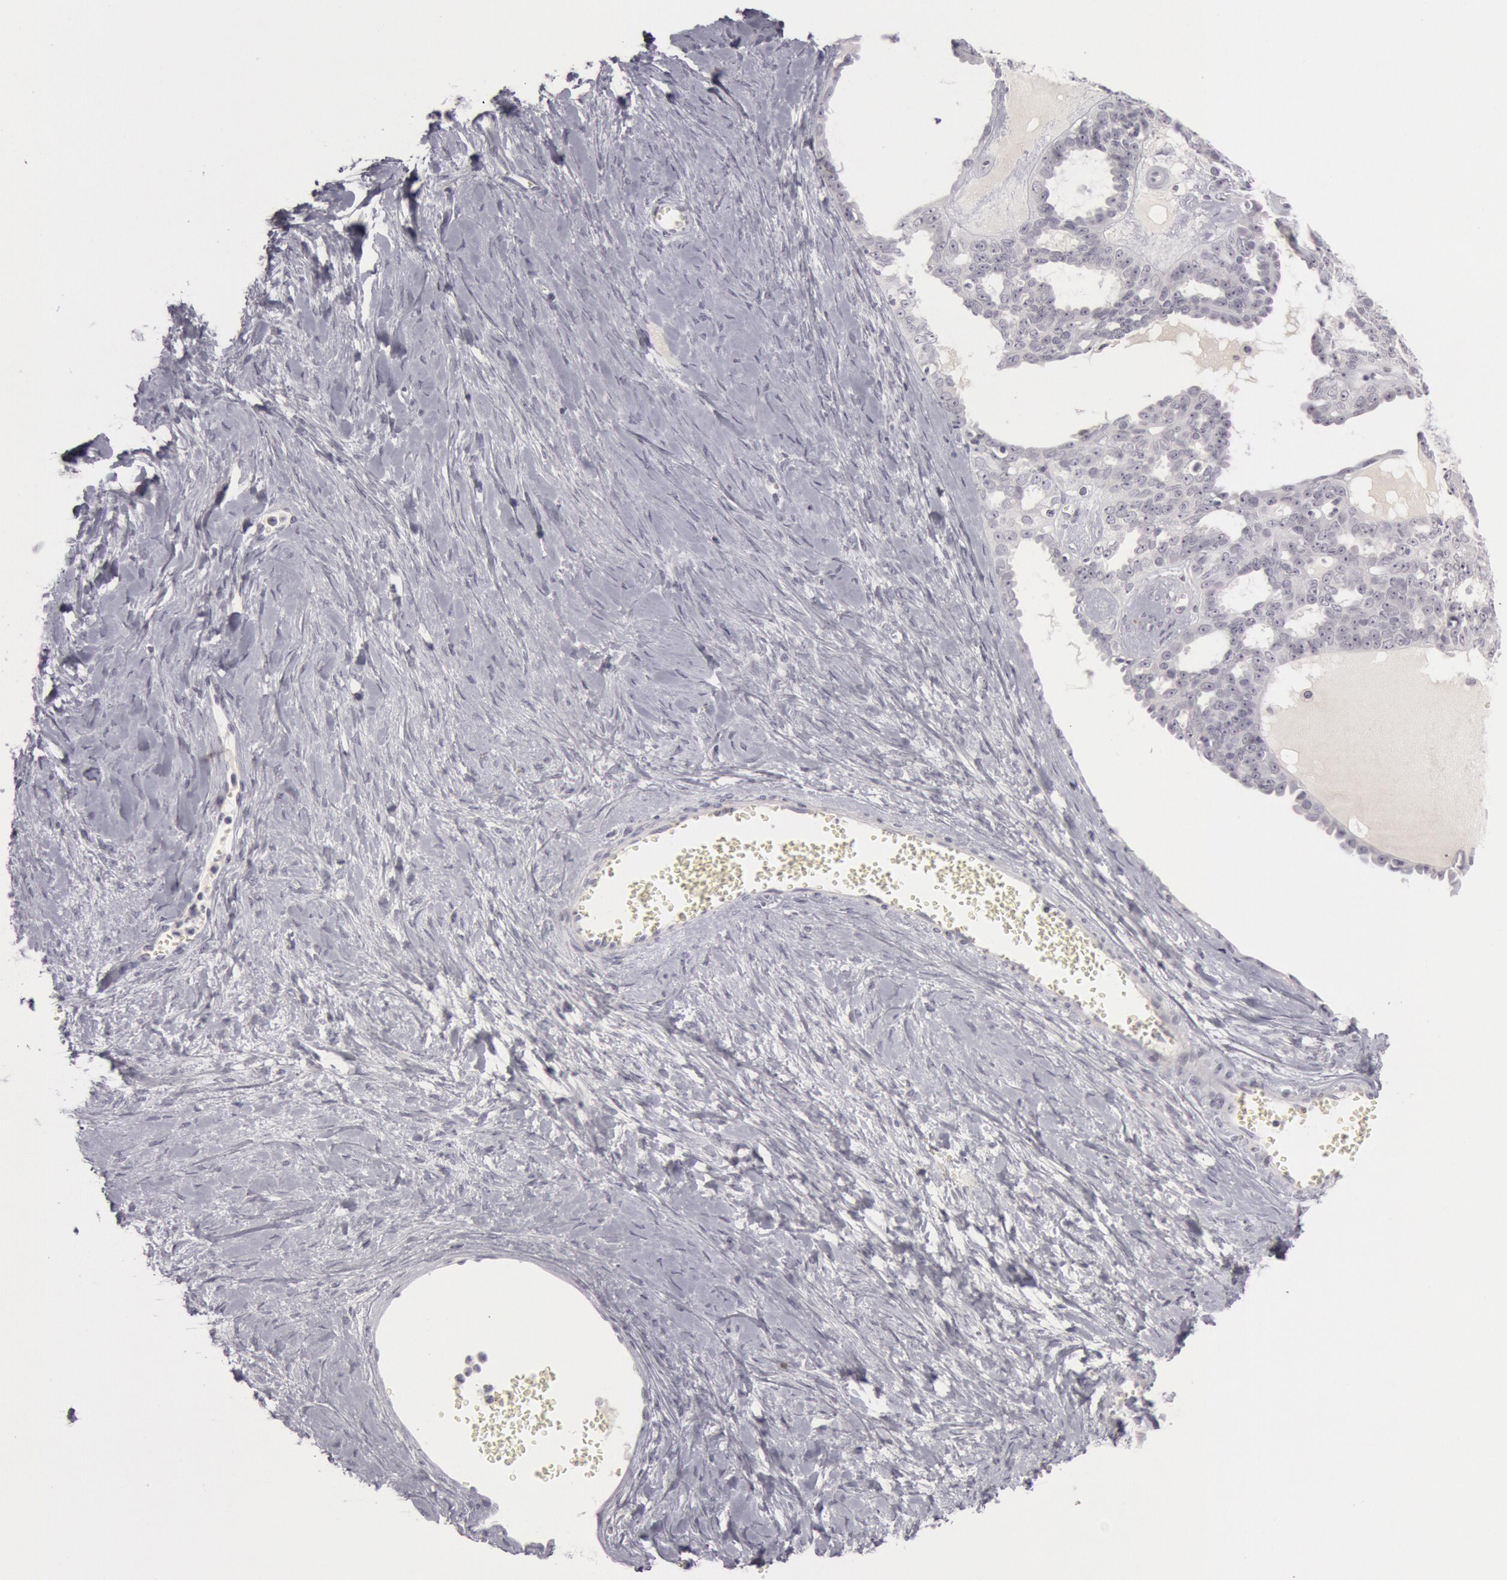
{"staining": {"intensity": "negative", "quantity": "none", "location": "none"}, "tissue": "ovarian cancer", "cell_type": "Tumor cells", "image_type": "cancer", "snomed": [{"axis": "morphology", "description": "Cystadenocarcinoma, serous, NOS"}, {"axis": "topography", "description": "Ovary"}], "caption": "Tumor cells are negative for brown protein staining in ovarian cancer.", "gene": "KRT16", "patient": {"sex": "female", "age": 71}}